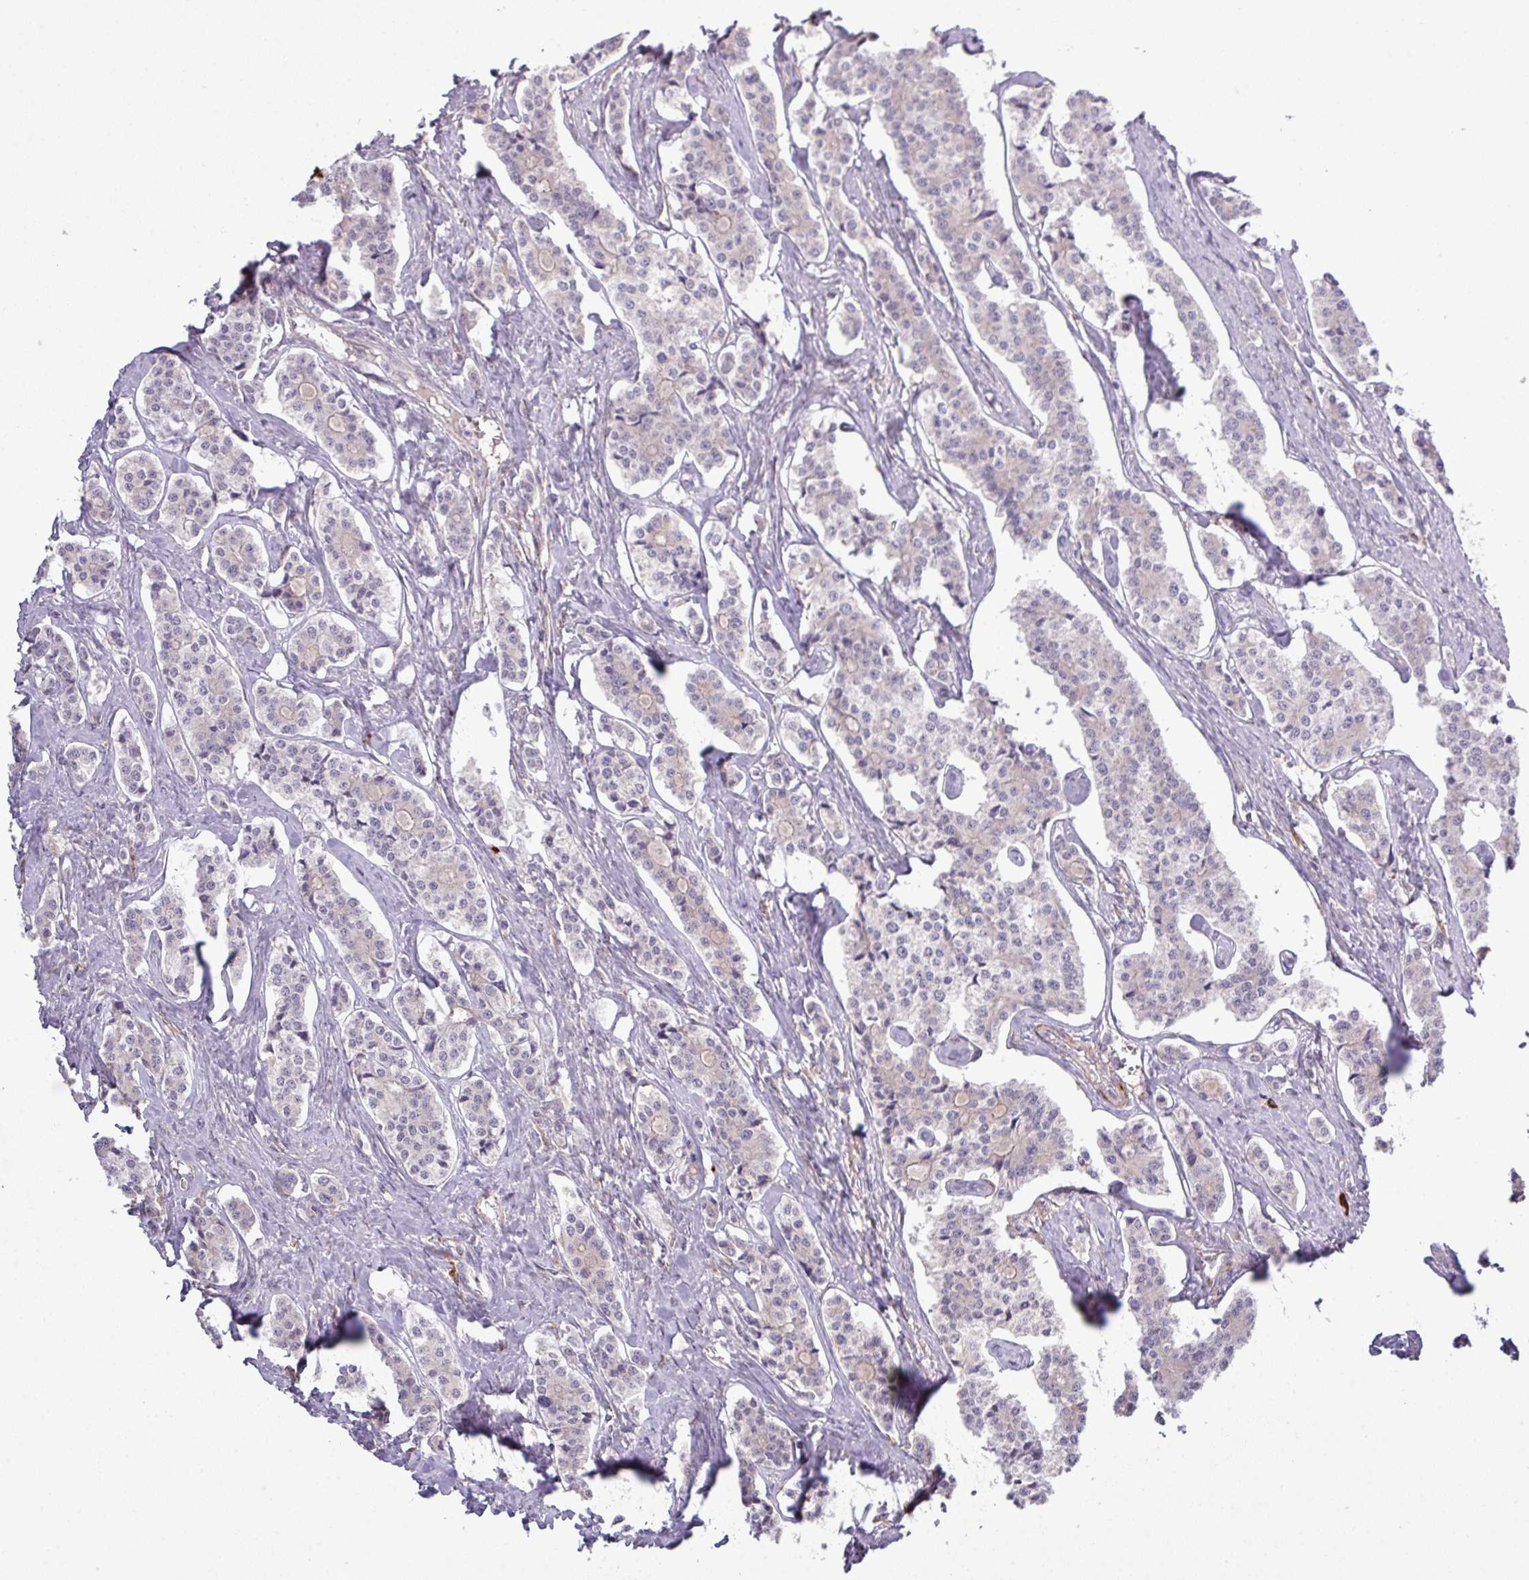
{"staining": {"intensity": "negative", "quantity": "none", "location": "none"}, "tissue": "carcinoid", "cell_type": "Tumor cells", "image_type": "cancer", "snomed": [{"axis": "morphology", "description": "Carcinoid, malignant, NOS"}, {"axis": "topography", "description": "Small intestine"}], "caption": "IHC image of neoplastic tissue: malignant carcinoid stained with DAB (3,3'-diaminobenzidine) shows no significant protein staining in tumor cells.", "gene": "TPRA1", "patient": {"sex": "male", "age": 63}}